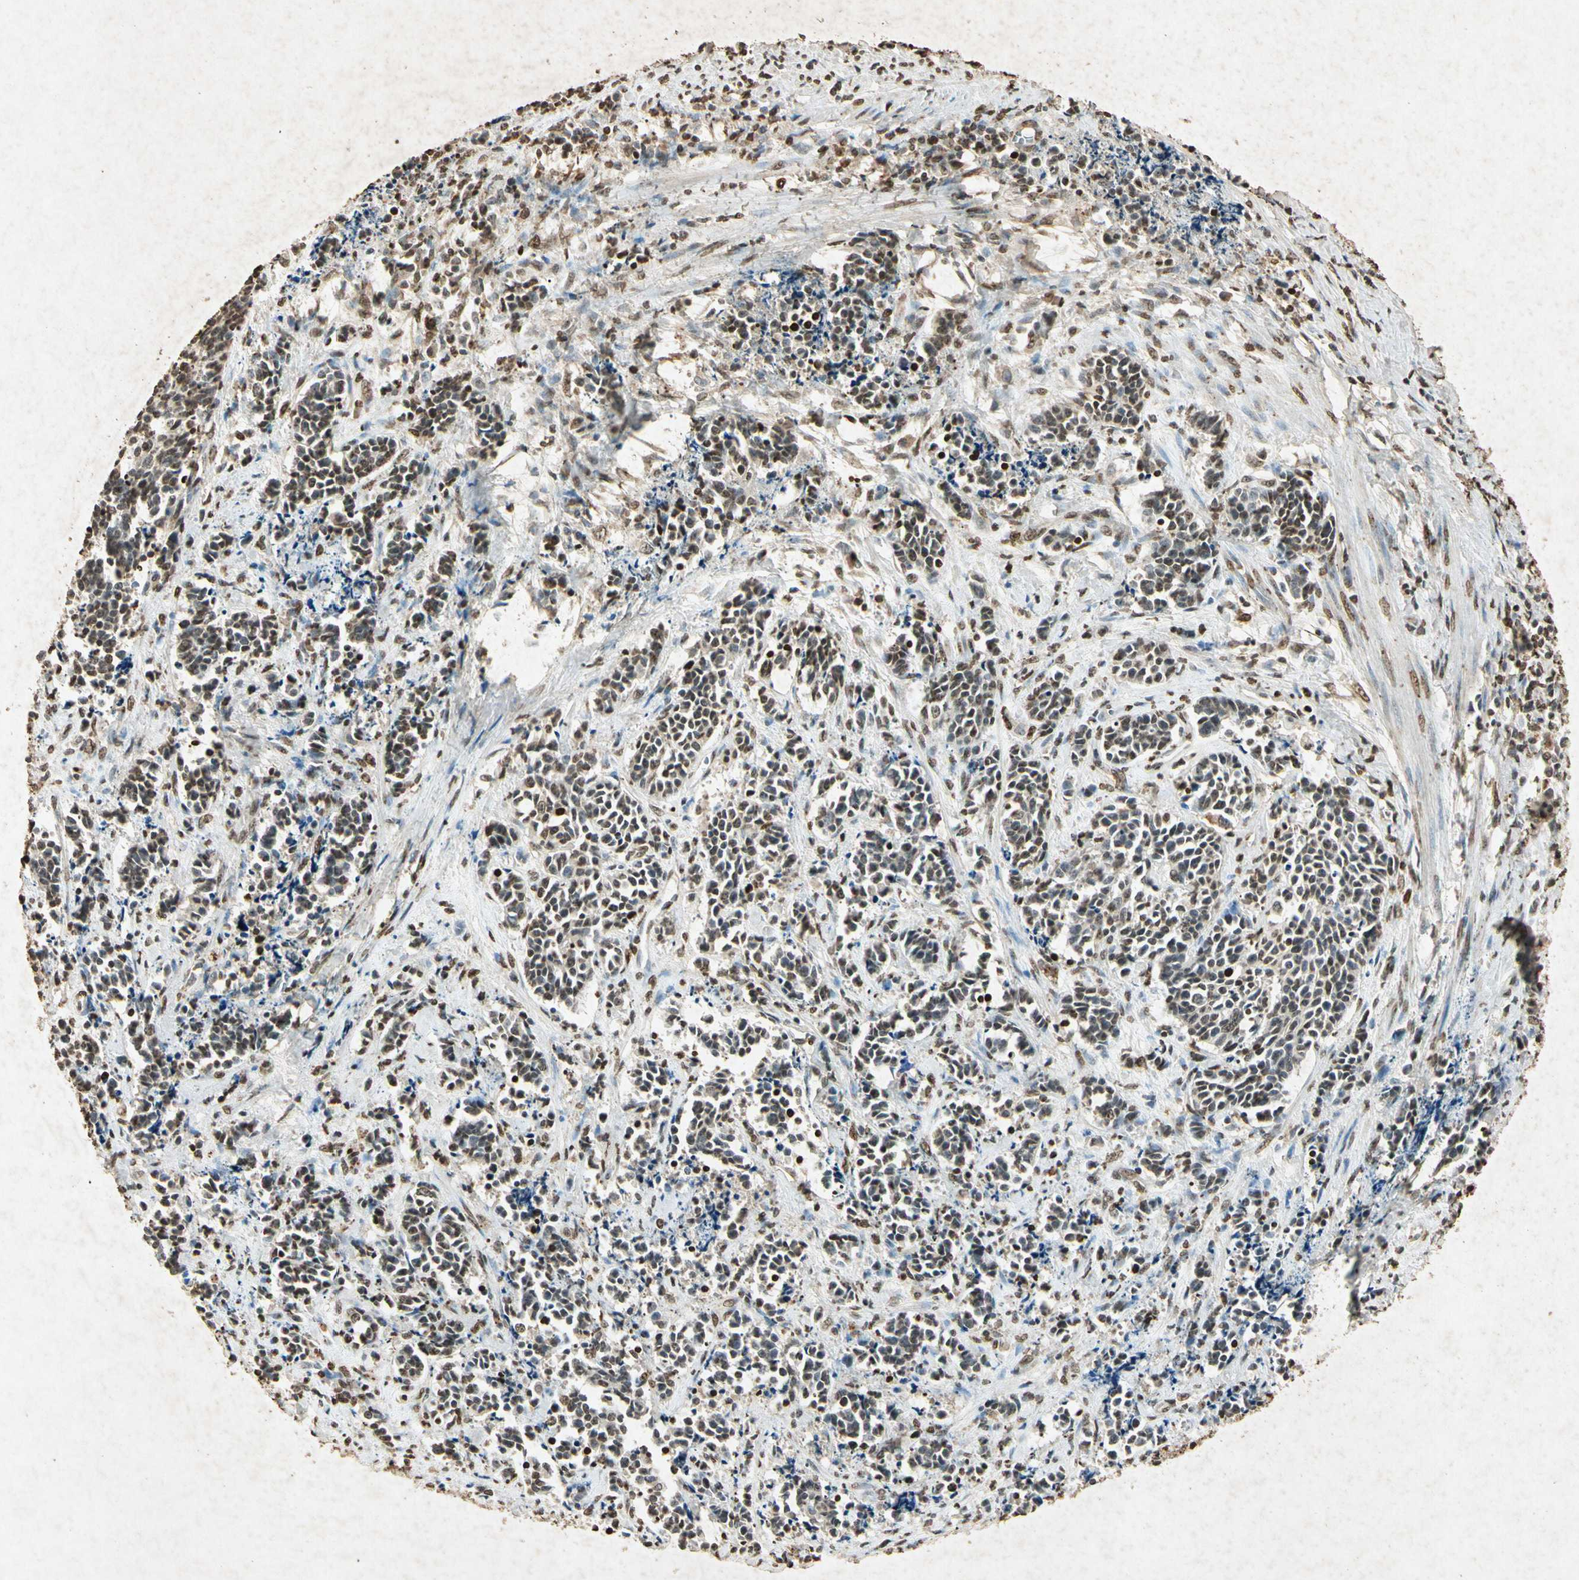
{"staining": {"intensity": "weak", "quantity": "25%-75%", "location": "nuclear"}, "tissue": "cervical cancer", "cell_type": "Tumor cells", "image_type": "cancer", "snomed": [{"axis": "morphology", "description": "Squamous cell carcinoma, NOS"}, {"axis": "topography", "description": "Cervix"}], "caption": "Tumor cells show weak nuclear staining in approximately 25%-75% of cells in cervical squamous cell carcinoma.", "gene": "MSRB1", "patient": {"sex": "female", "age": 35}}